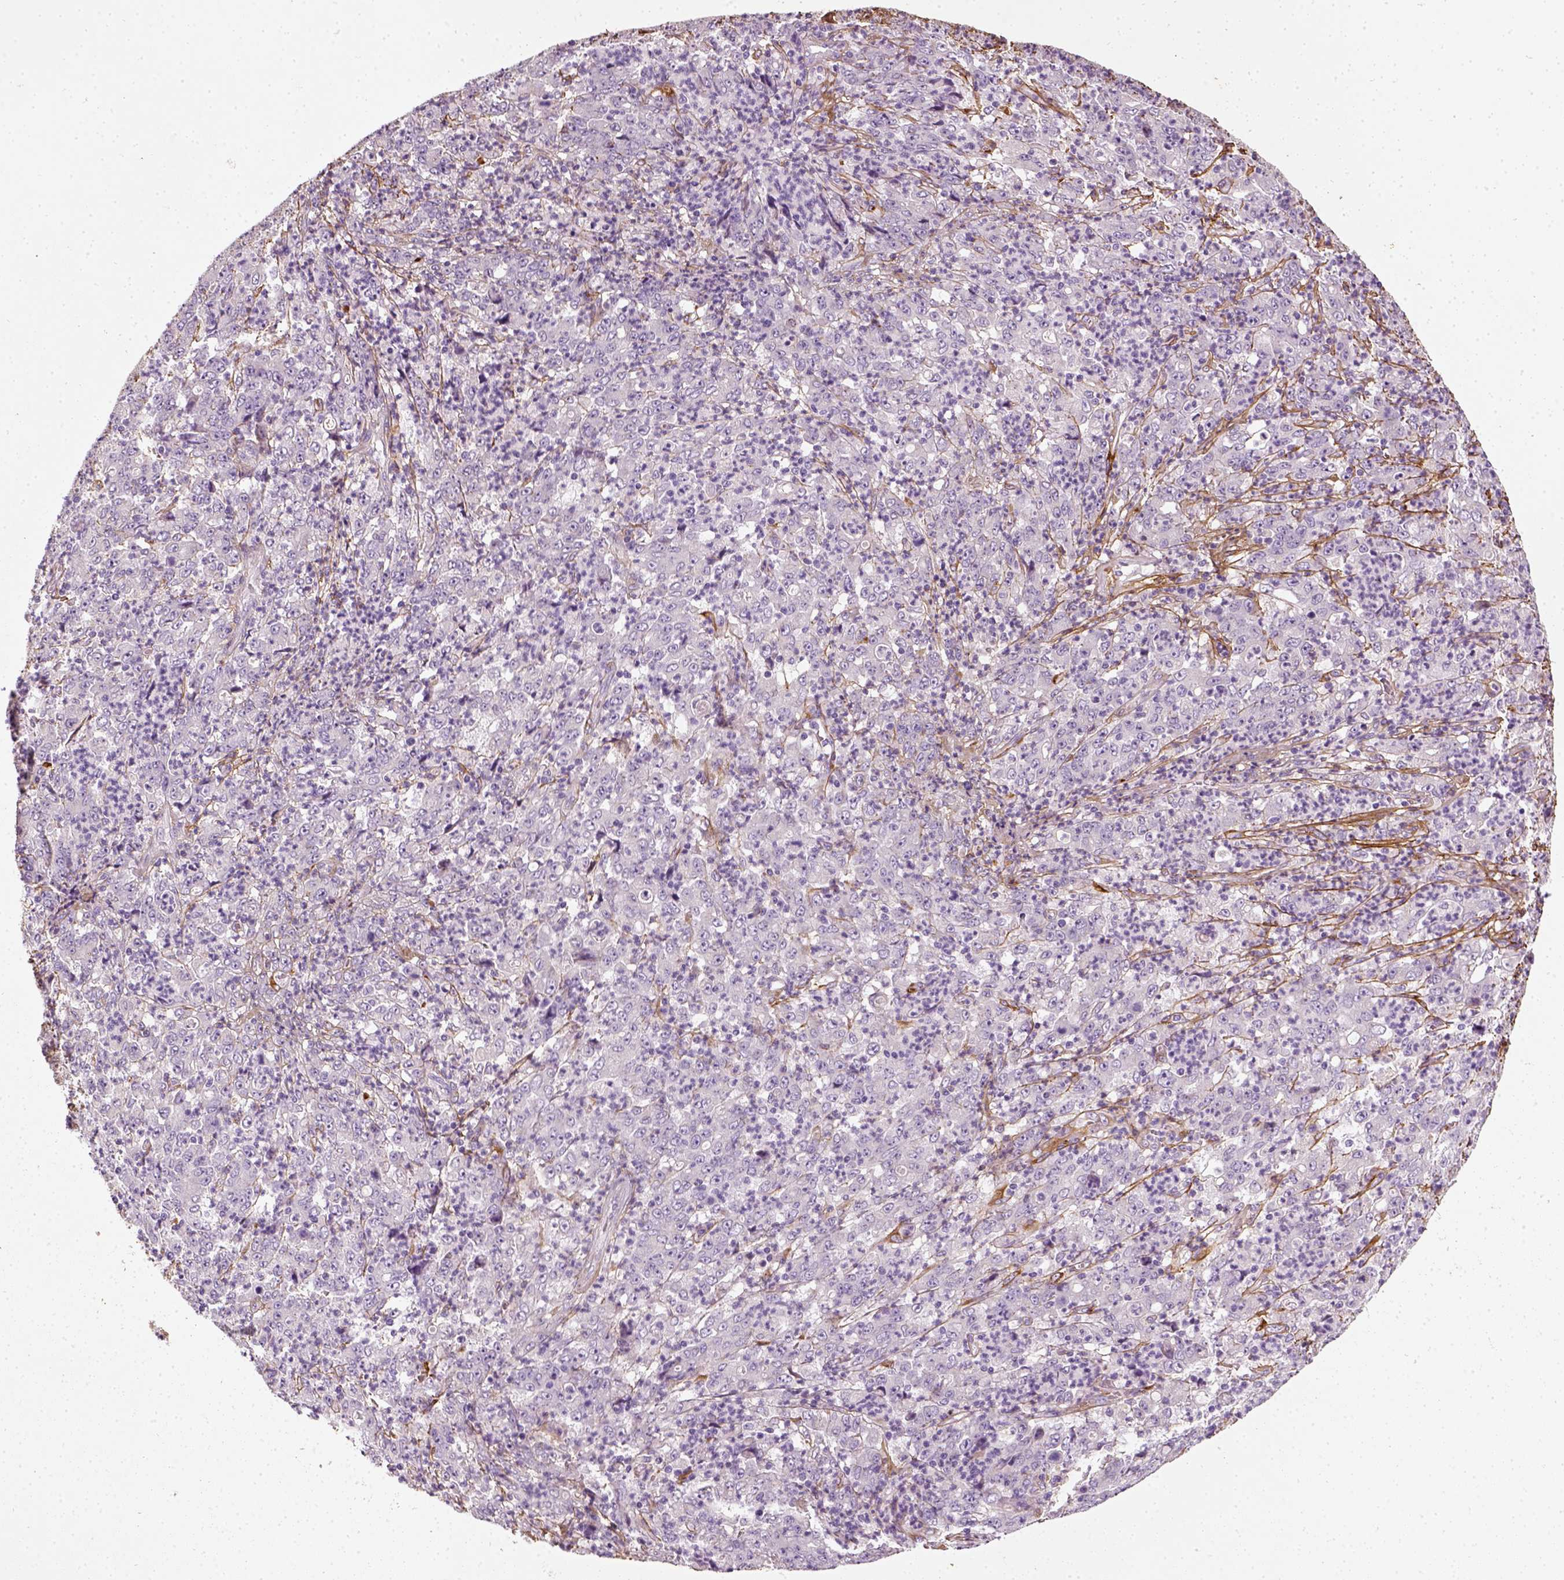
{"staining": {"intensity": "negative", "quantity": "none", "location": "none"}, "tissue": "stomach cancer", "cell_type": "Tumor cells", "image_type": "cancer", "snomed": [{"axis": "morphology", "description": "Adenocarcinoma, NOS"}, {"axis": "topography", "description": "Stomach, lower"}], "caption": "Stomach cancer was stained to show a protein in brown. There is no significant positivity in tumor cells. (DAB (3,3'-diaminobenzidine) immunohistochemistry, high magnification).", "gene": "COL6A2", "patient": {"sex": "female", "age": 71}}